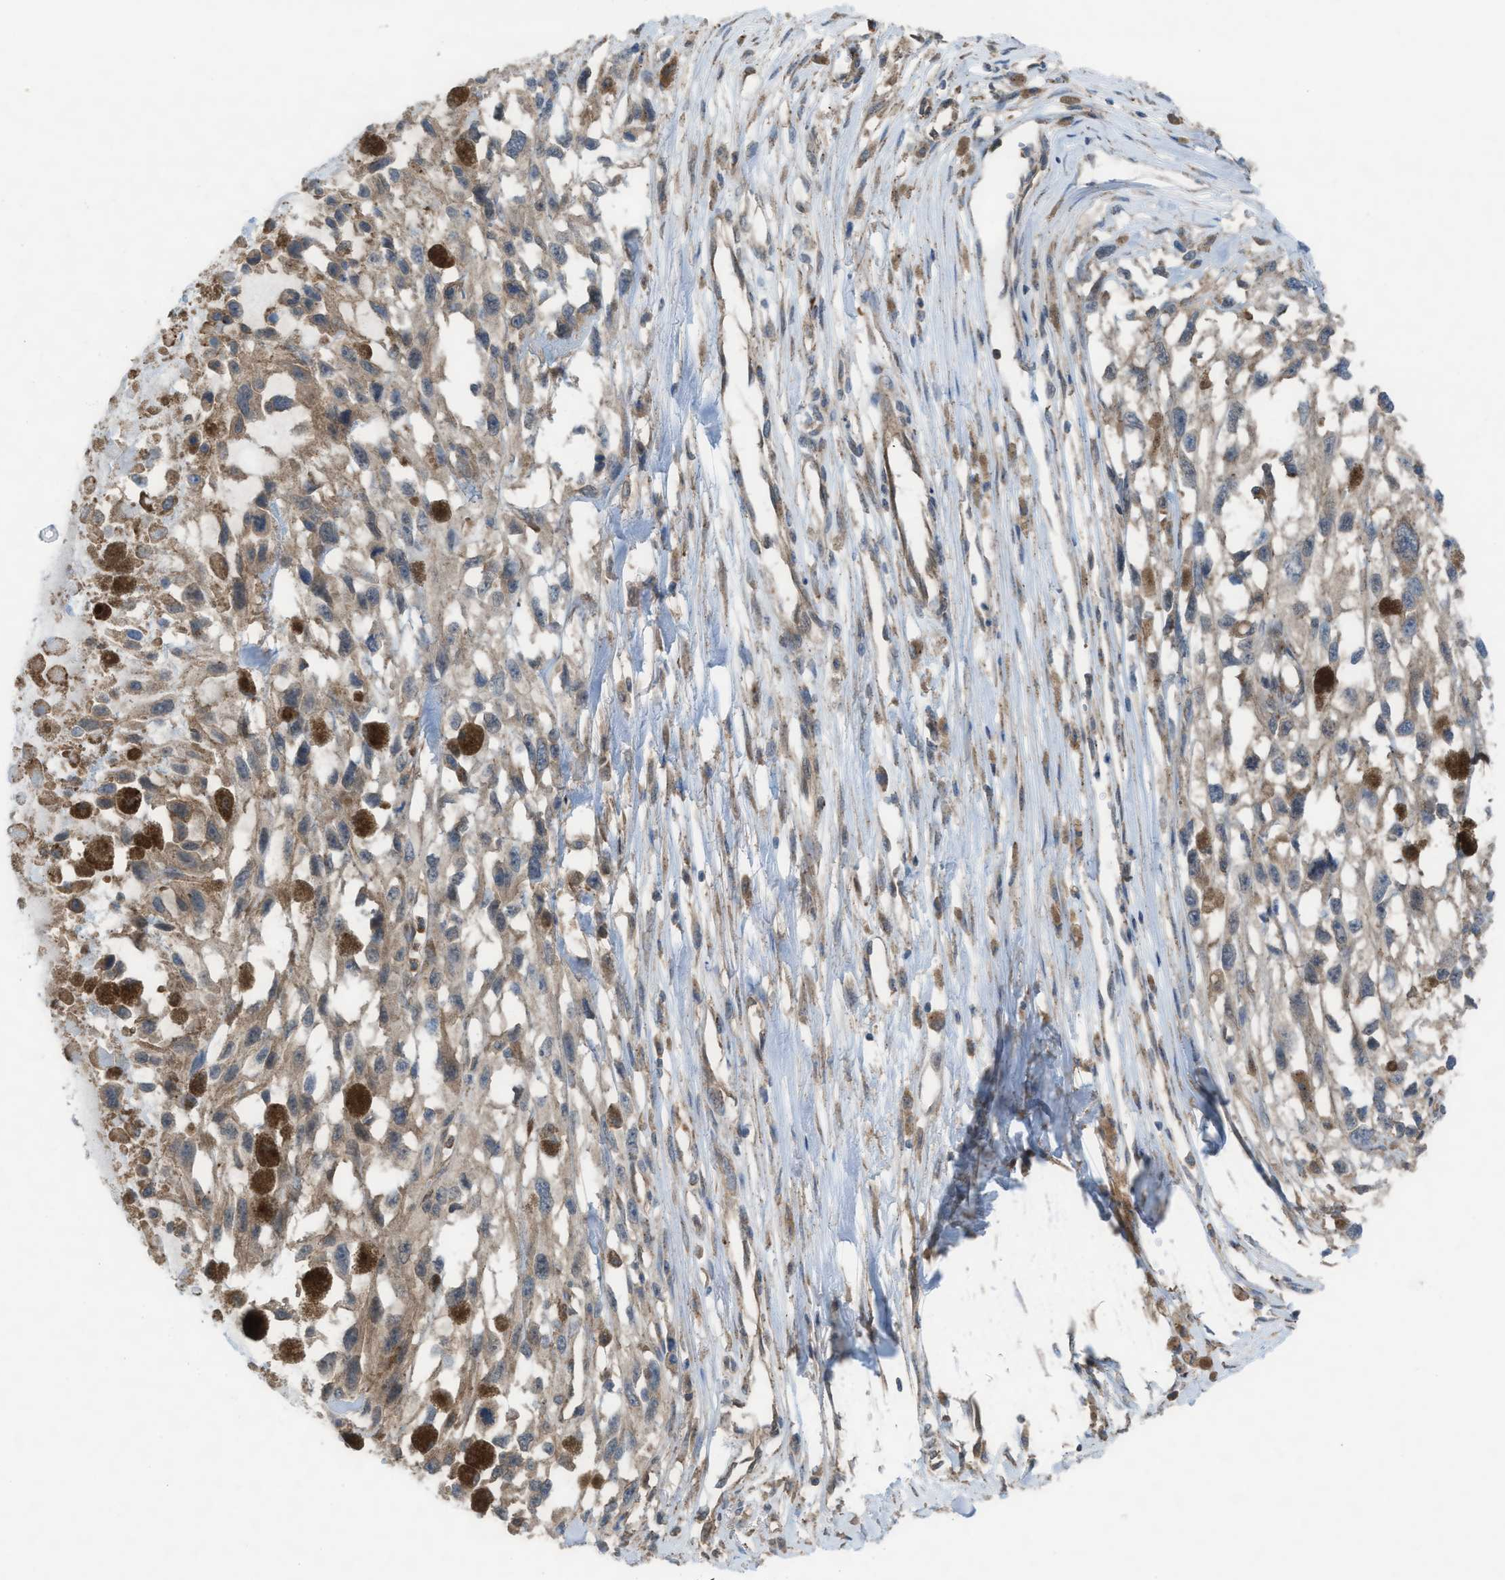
{"staining": {"intensity": "weak", "quantity": "25%-75%", "location": "cytoplasmic/membranous"}, "tissue": "melanoma", "cell_type": "Tumor cells", "image_type": "cancer", "snomed": [{"axis": "morphology", "description": "Malignant melanoma, Metastatic site"}, {"axis": "topography", "description": "Lymph node"}], "caption": "IHC staining of melanoma, which displays low levels of weak cytoplasmic/membranous expression in approximately 25%-75% of tumor cells indicating weak cytoplasmic/membranous protein staining. The staining was performed using DAB (brown) for protein detection and nuclei were counterstained in hematoxylin (blue).", "gene": "PLAA", "patient": {"sex": "male", "age": 59}}